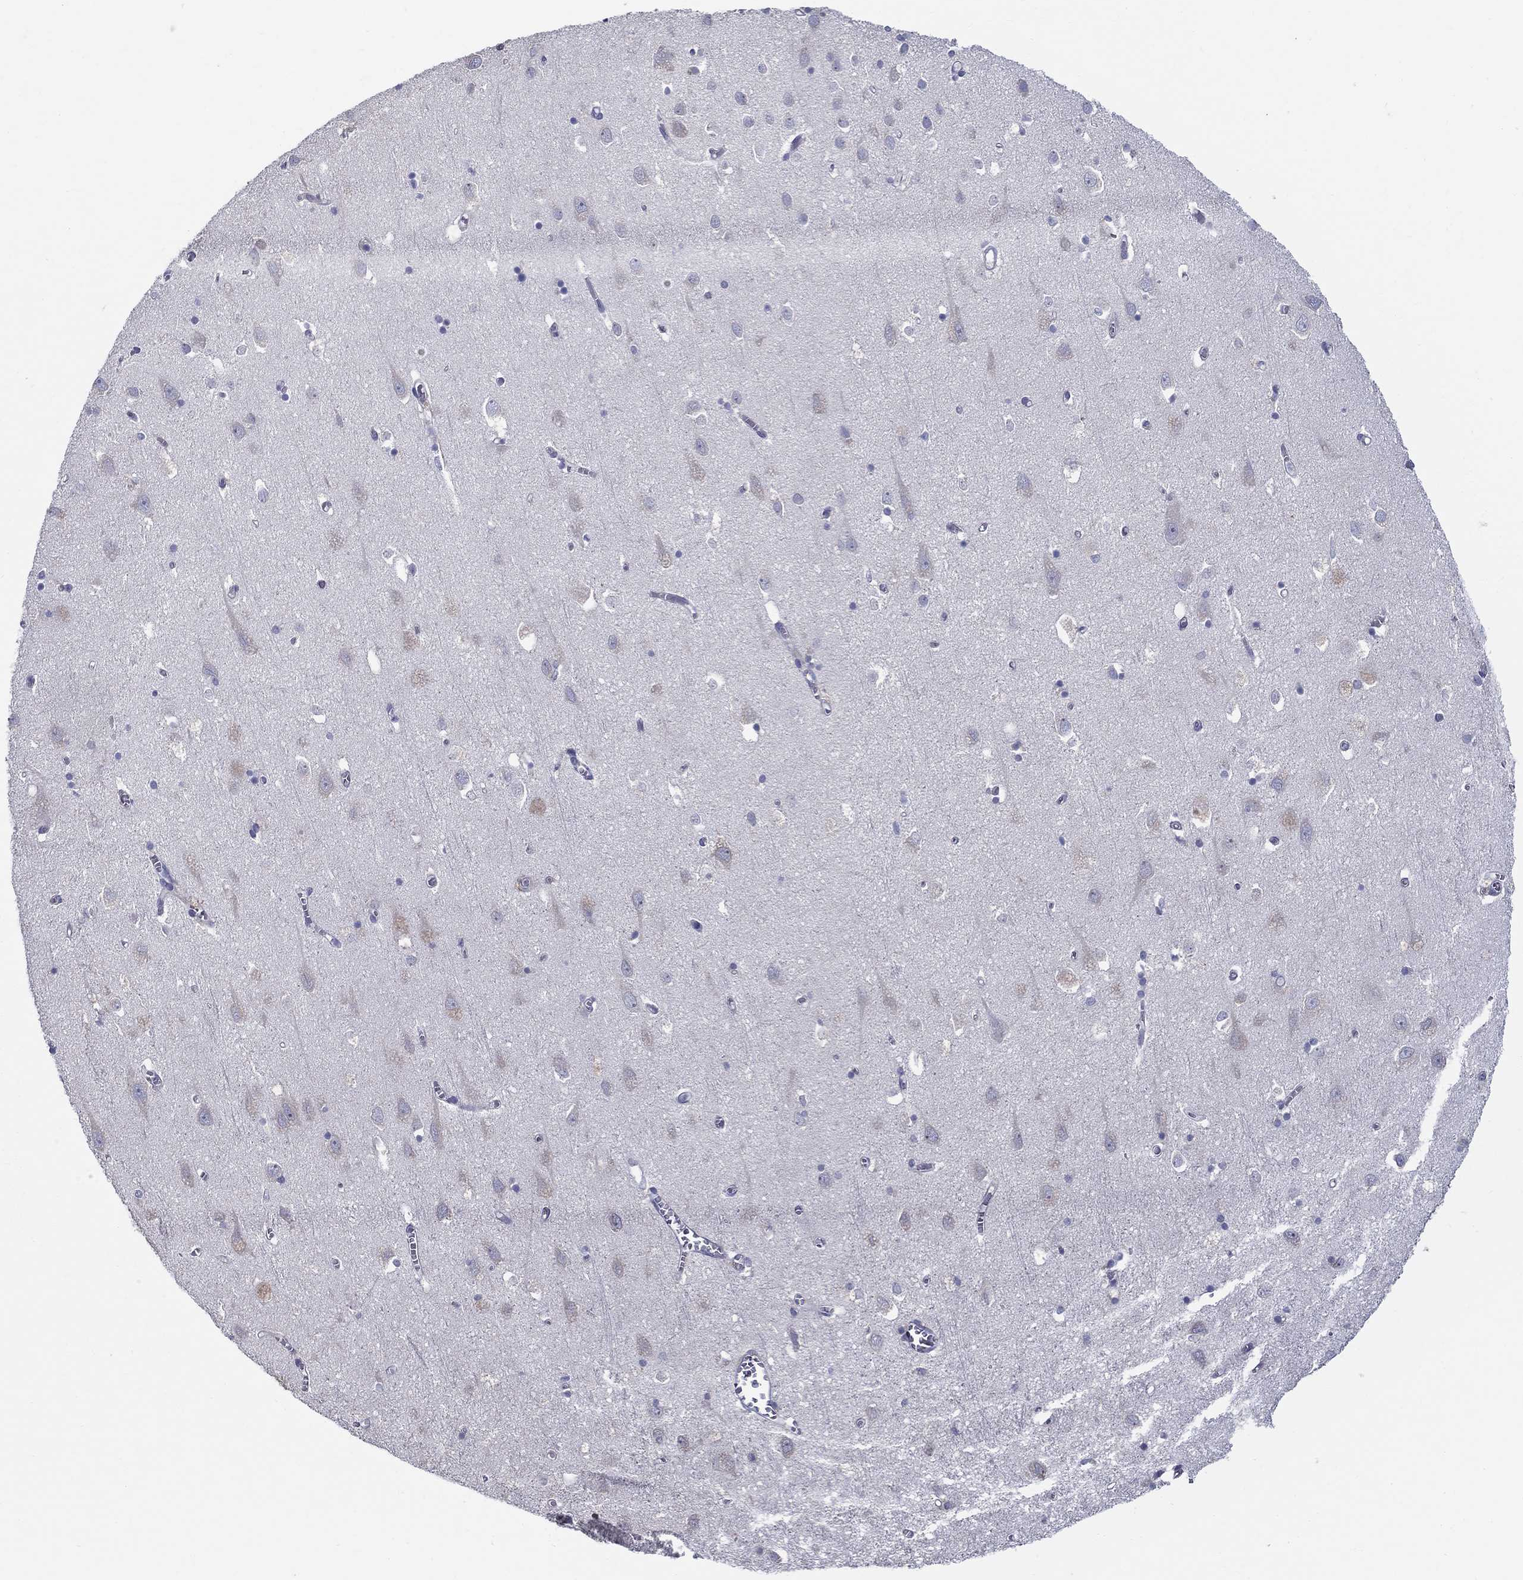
{"staining": {"intensity": "negative", "quantity": "none", "location": "none"}, "tissue": "cerebral cortex", "cell_type": "Endothelial cells", "image_type": "normal", "snomed": [{"axis": "morphology", "description": "Normal tissue, NOS"}, {"axis": "topography", "description": "Cerebral cortex"}], "caption": "Human cerebral cortex stained for a protein using IHC reveals no staining in endothelial cells.", "gene": "QRFPR", "patient": {"sex": "male", "age": 70}}